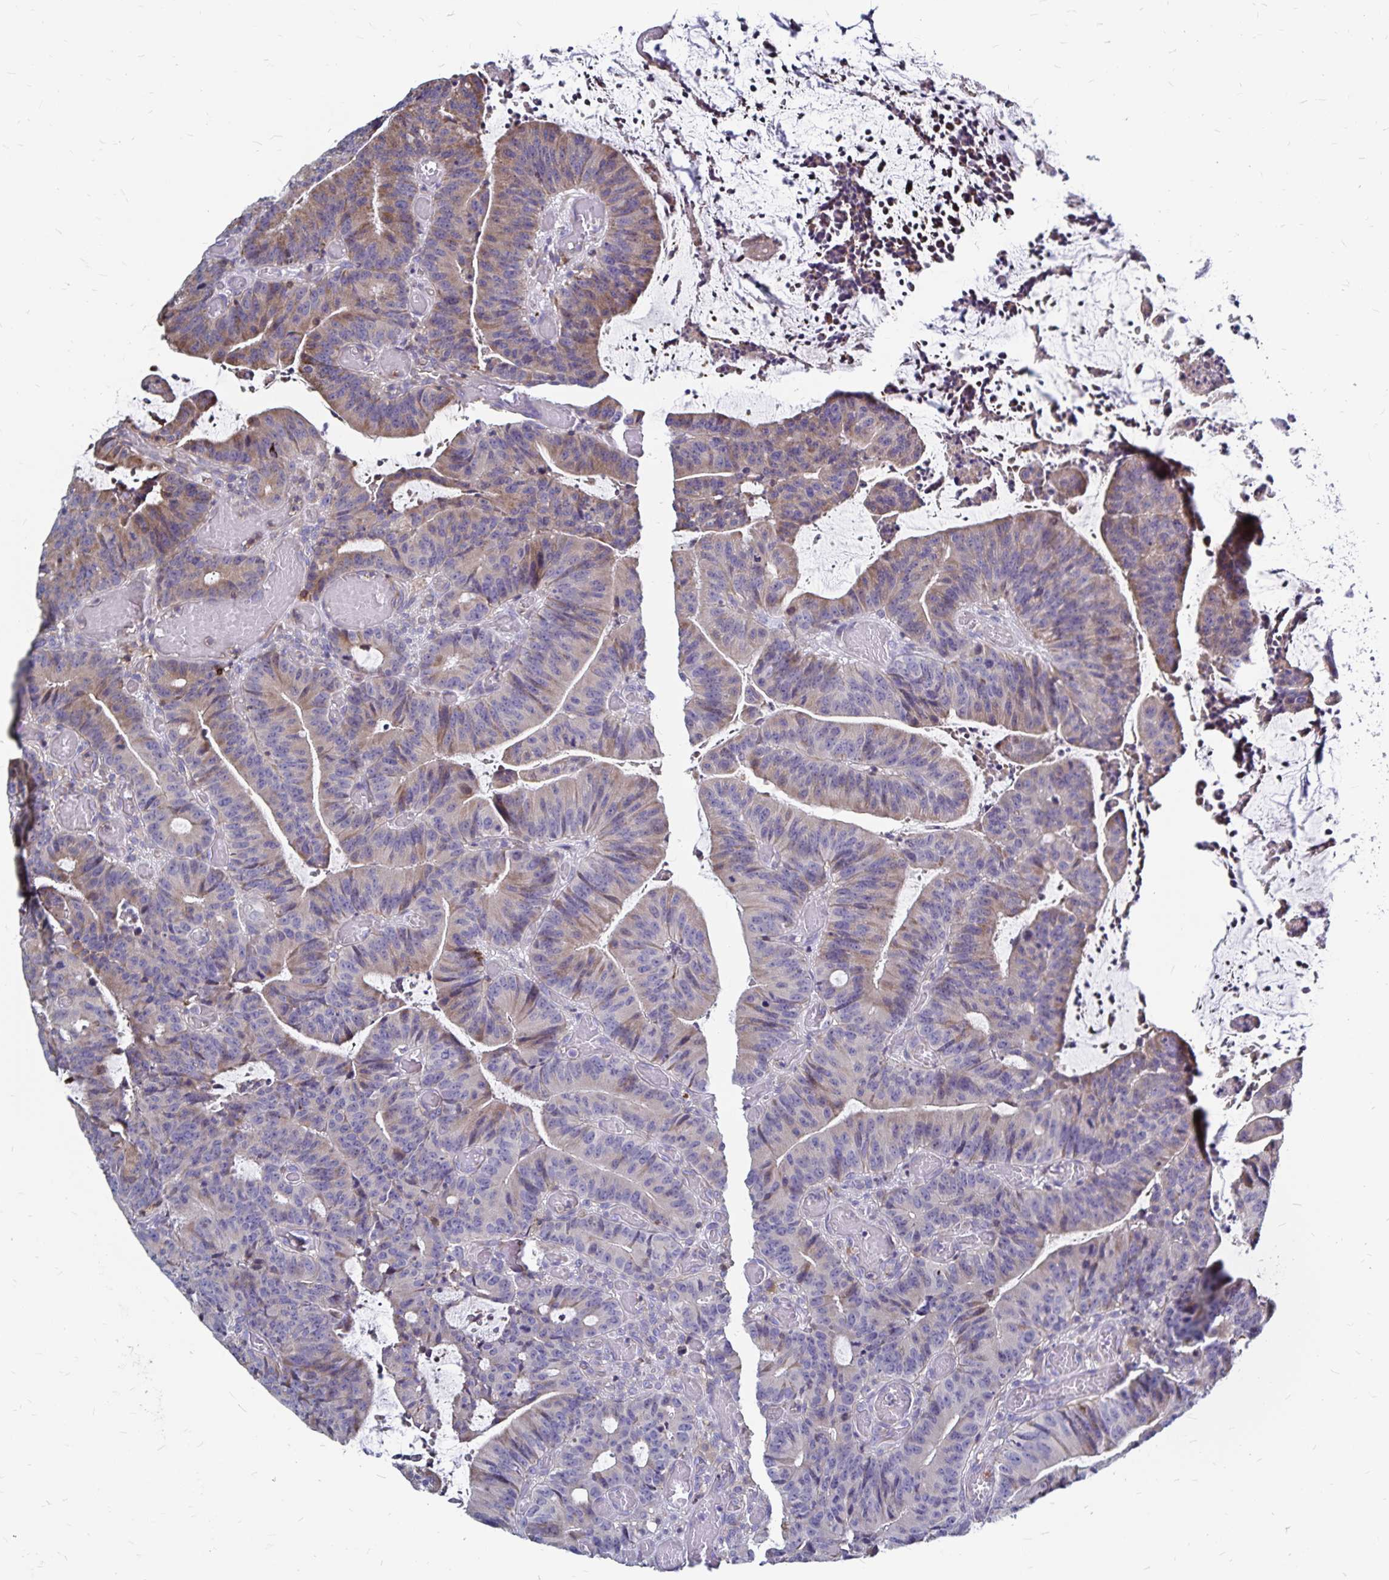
{"staining": {"intensity": "moderate", "quantity": "25%-75%", "location": "cytoplasmic/membranous"}, "tissue": "colorectal cancer", "cell_type": "Tumor cells", "image_type": "cancer", "snomed": [{"axis": "morphology", "description": "Adenocarcinoma, NOS"}, {"axis": "topography", "description": "Colon"}], "caption": "A brown stain highlights moderate cytoplasmic/membranous expression of a protein in colorectal cancer (adenocarcinoma) tumor cells. (Brightfield microscopy of DAB IHC at high magnification).", "gene": "NAGPA", "patient": {"sex": "female", "age": 78}}